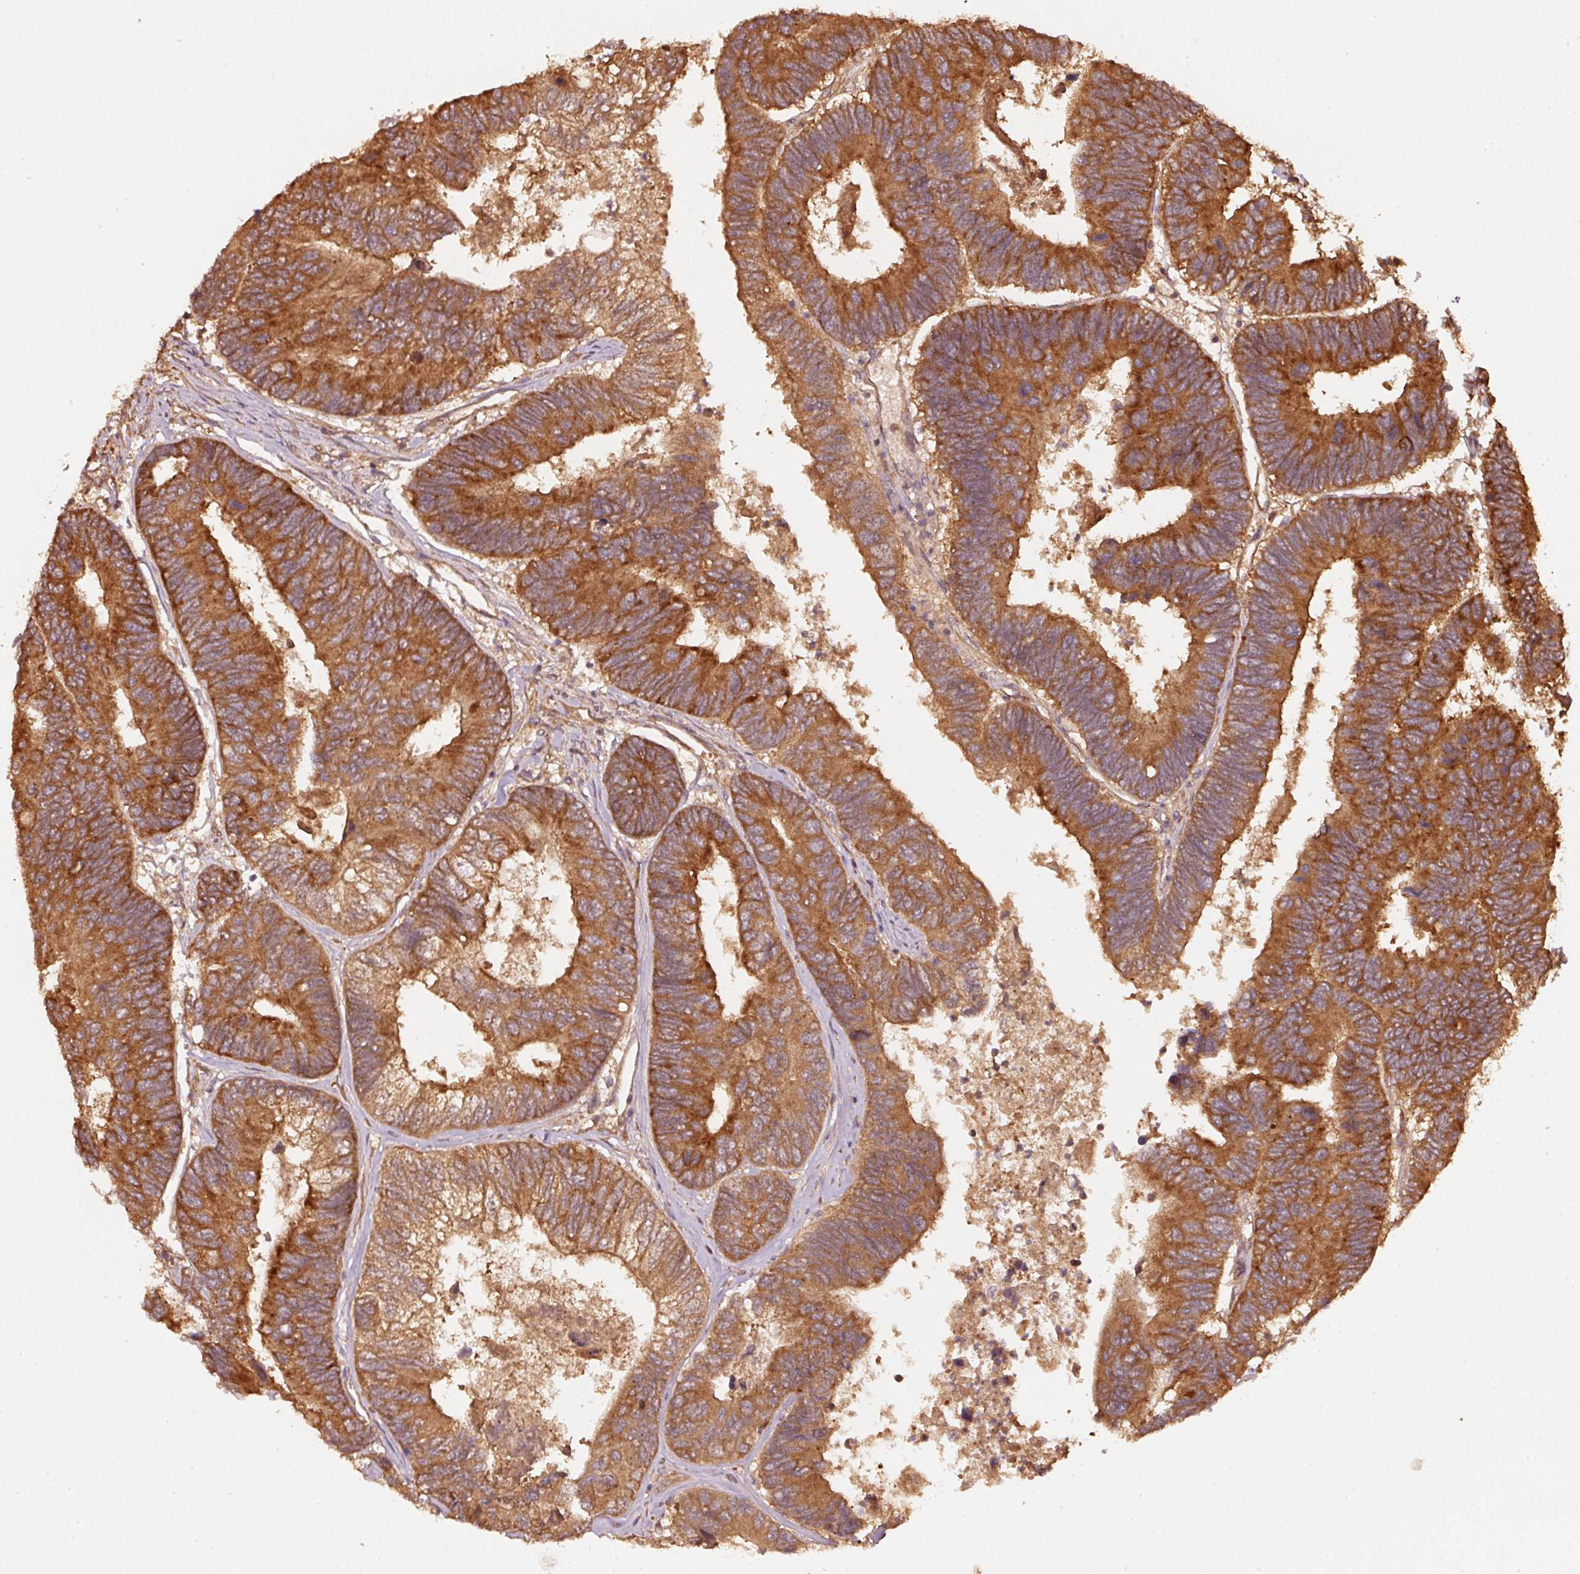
{"staining": {"intensity": "strong", "quantity": ">75%", "location": "cytoplasmic/membranous"}, "tissue": "colorectal cancer", "cell_type": "Tumor cells", "image_type": "cancer", "snomed": [{"axis": "morphology", "description": "Adenocarcinoma, NOS"}, {"axis": "topography", "description": "Colon"}], "caption": "Colorectal adenocarcinoma stained for a protein shows strong cytoplasmic/membranous positivity in tumor cells. (IHC, brightfield microscopy, high magnification).", "gene": "STAU1", "patient": {"sex": "female", "age": 67}}